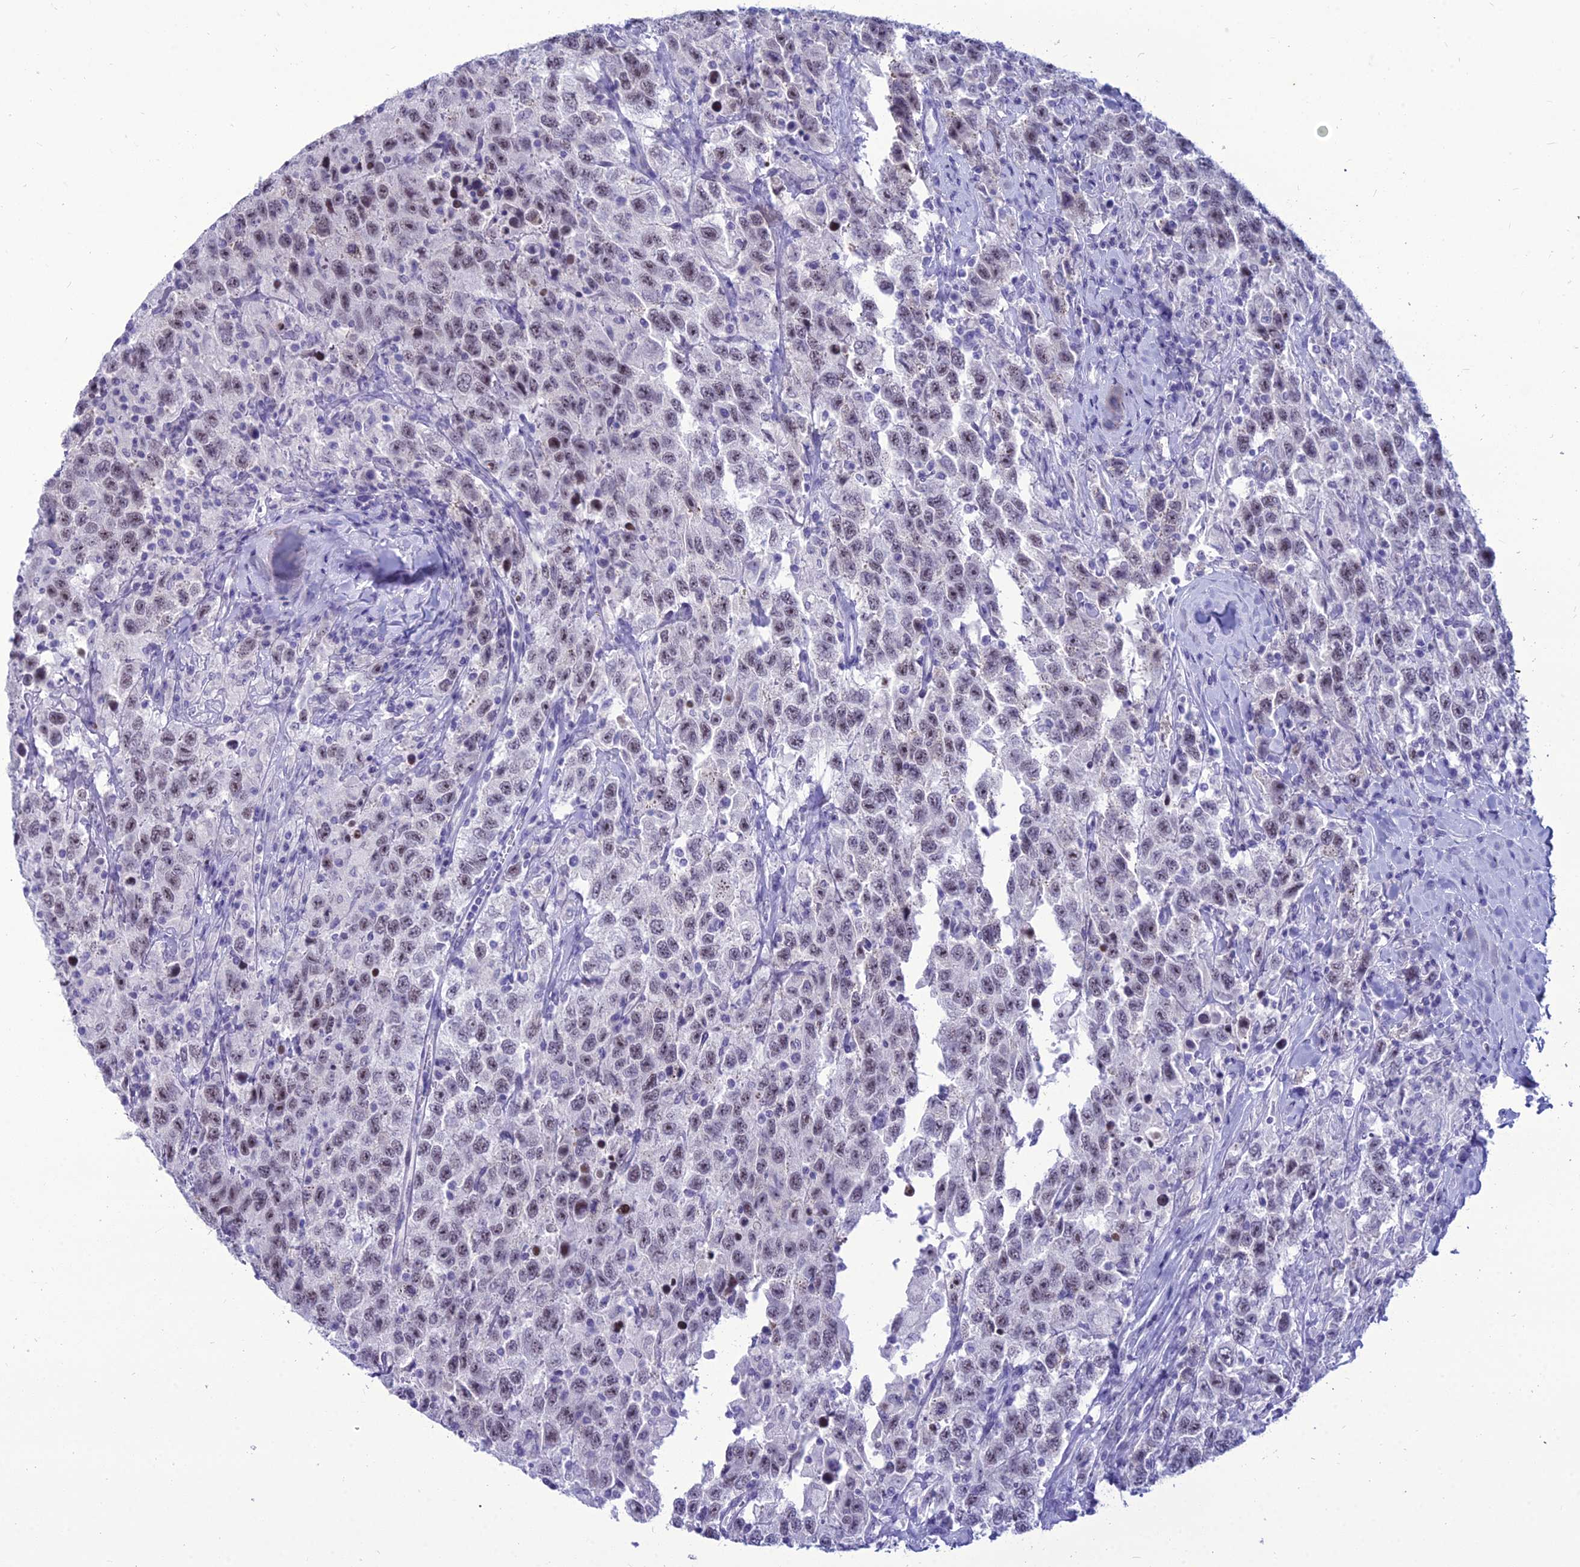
{"staining": {"intensity": "weak", "quantity": ">75%", "location": "nuclear"}, "tissue": "testis cancer", "cell_type": "Tumor cells", "image_type": "cancer", "snomed": [{"axis": "morphology", "description": "Seminoma, NOS"}, {"axis": "topography", "description": "Testis"}], "caption": "DAB (3,3'-diaminobenzidine) immunohistochemical staining of testis cancer (seminoma) reveals weak nuclear protein staining in about >75% of tumor cells.", "gene": "DHX40", "patient": {"sex": "male", "age": 65}}